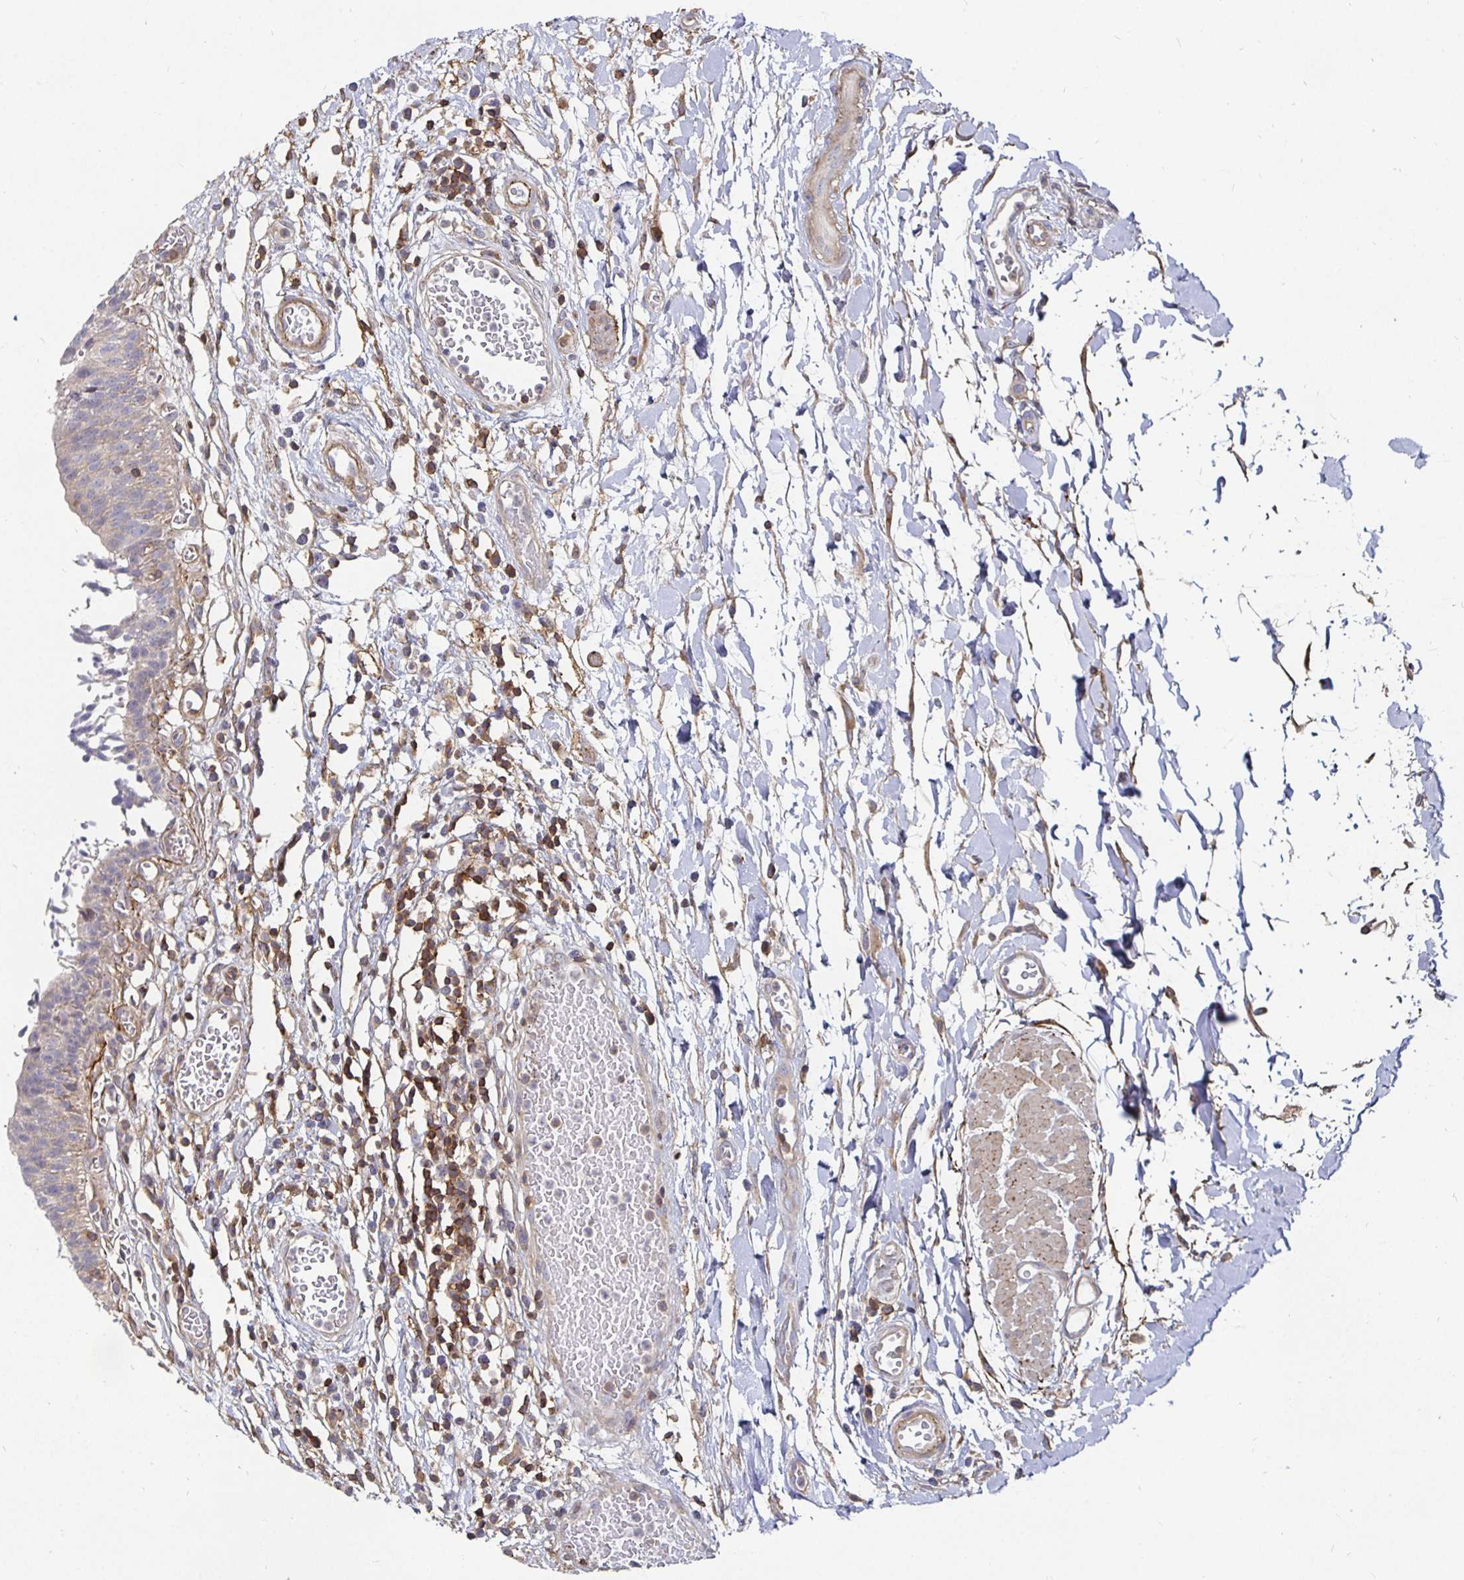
{"staining": {"intensity": "weak", "quantity": "25%-75%", "location": "cytoplasmic/membranous"}, "tissue": "urinary bladder", "cell_type": "Urothelial cells", "image_type": "normal", "snomed": [{"axis": "morphology", "description": "Normal tissue, NOS"}, {"axis": "topography", "description": "Urinary bladder"}], "caption": "Immunohistochemical staining of normal human urinary bladder exhibits weak cytoplasmic/membranous protein staining in about 25%-75% of urothelial cells. (DAB IHC with brightfield microscopy, high magnification).", "gene": "GJA4", "patient": {"sex": "male", "age": 64}}